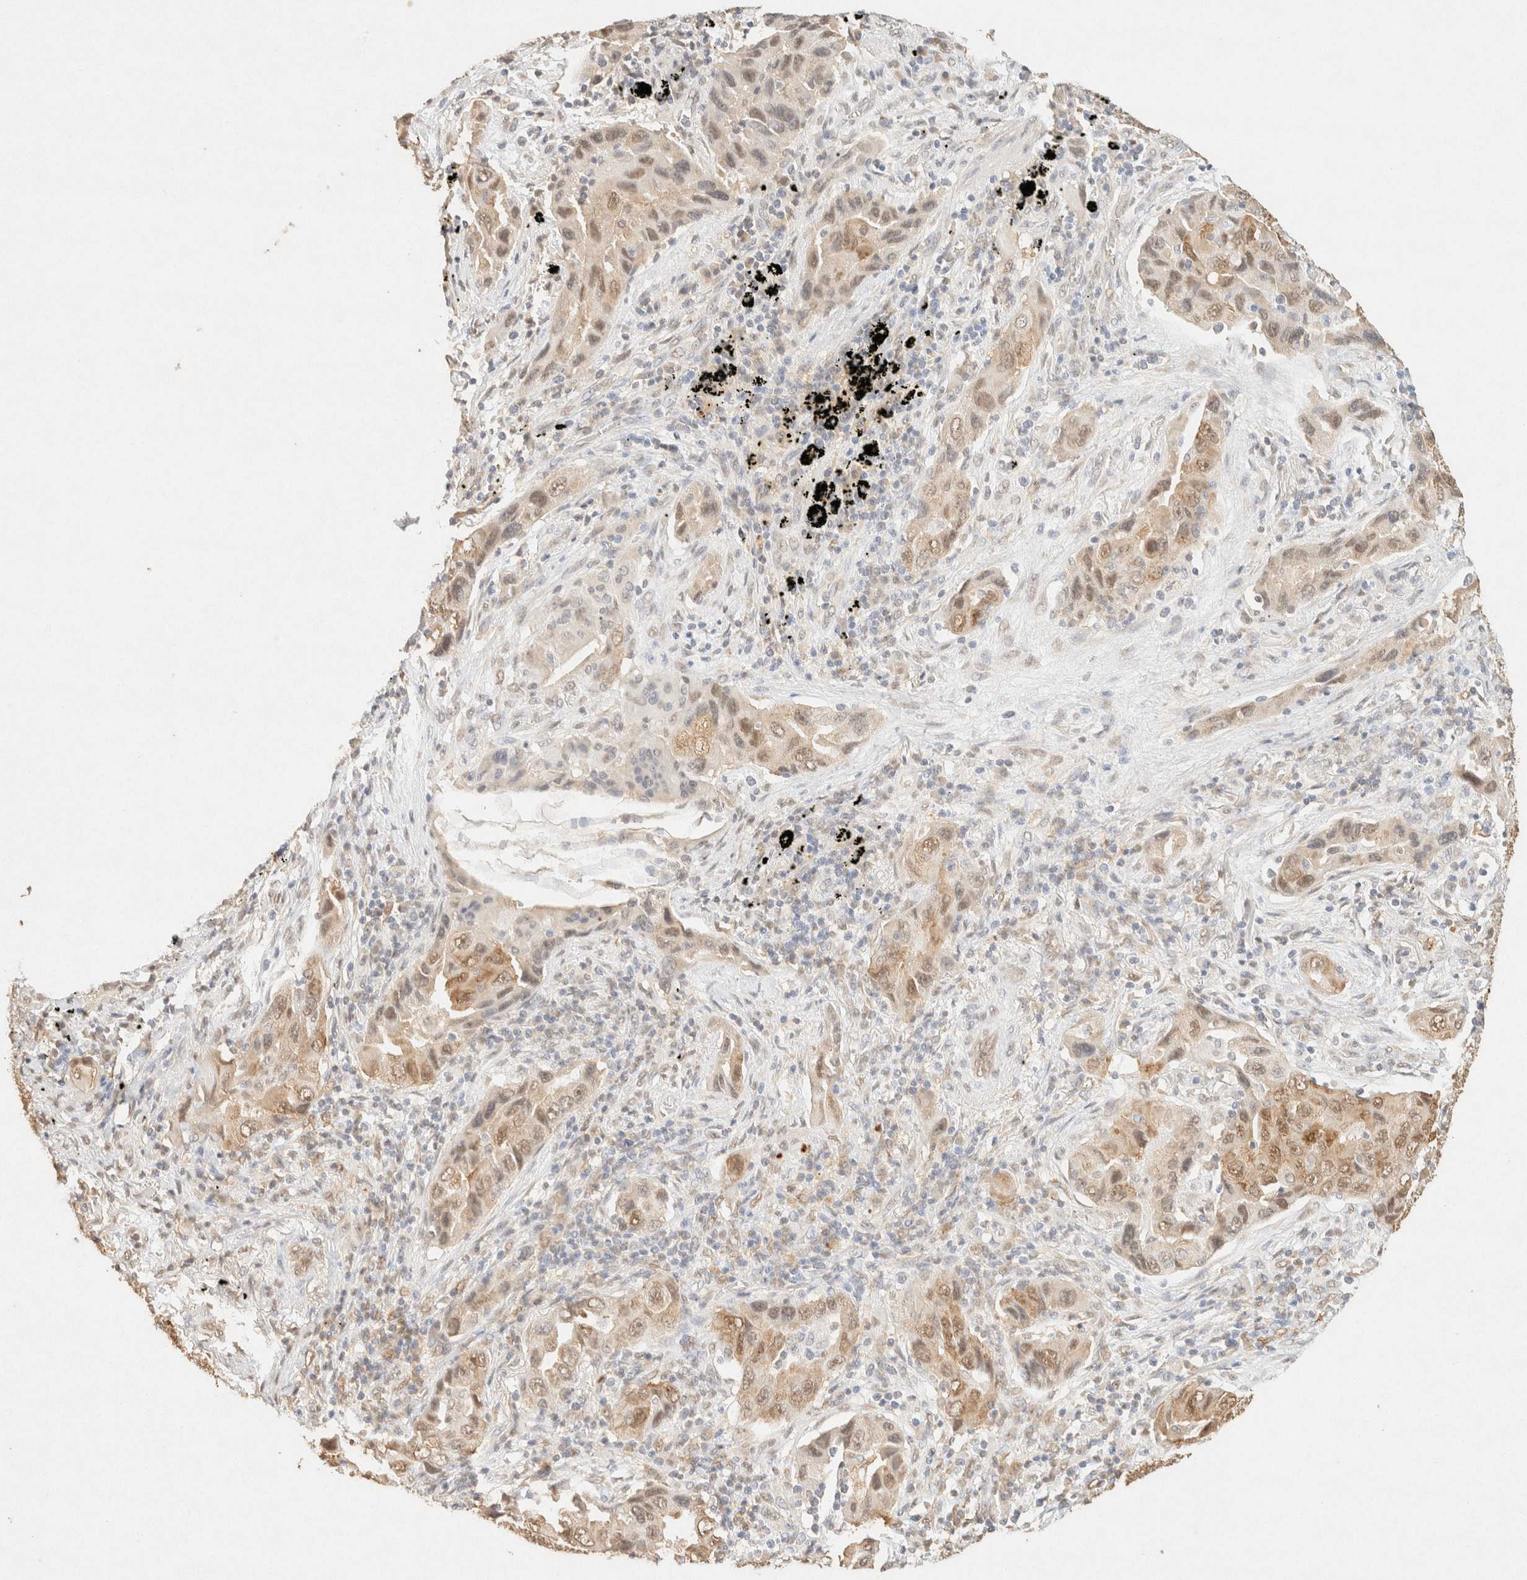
{"staining": {"intensity": "weak", "quantity": ">75%", "location": "cytoplasmic/membranous,nuclear"}, "tissue": "lung cancer", "cell_type": "Tumor cells", "image_type": "cancer", "snomed": [{"axis": "morphology", "description": "Adenocarcinoma, NOS"}, {"axis": "topography", "description": "Lung"}], "caption": "Human lung cancer (adenocarcinoma) stained for a protein (brown) shows weak cytoplasmic/membranous and nuclear positive expression in about >75% of tumor cells.", "gene": "S100A13", "patient": {"sex": "female", "age": 65}}